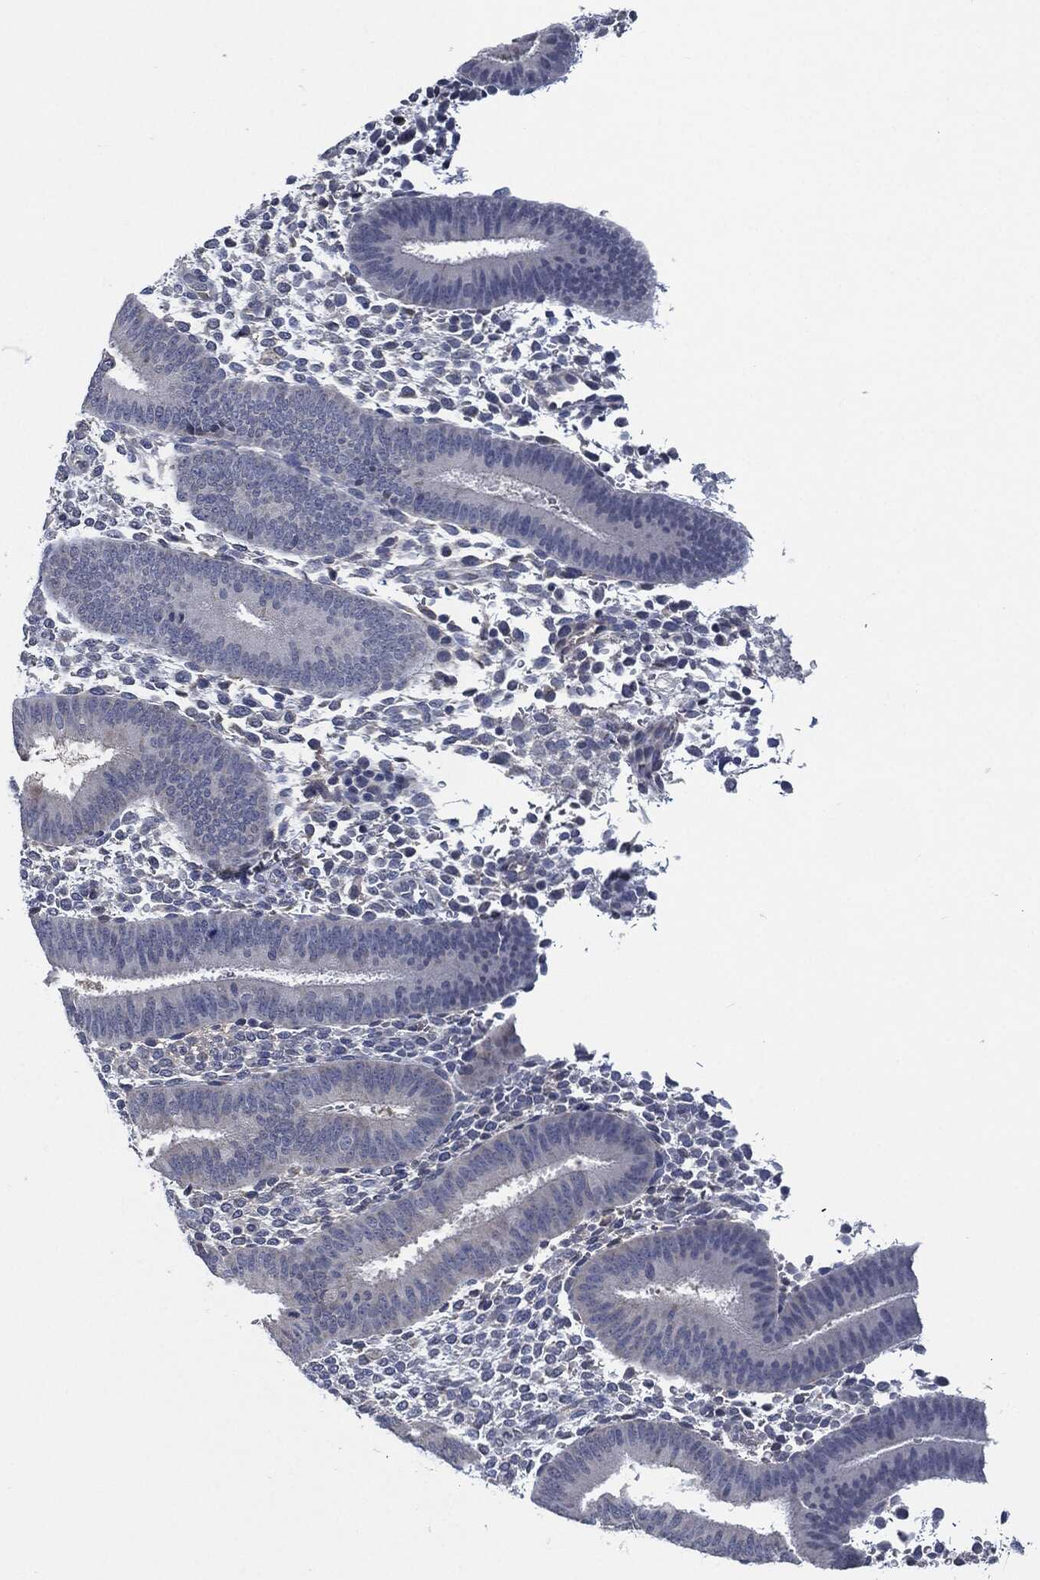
{"staining": {"intensity": "negative", "quantity": "none", "location": "none"}, "tissue": "endometrium", "cell_type": "Cells in endometrial stroma", "image_type": "normal", "snomed": [{"axis": "morphology", "description": "Normal tissue, NOS"}, {"axis": "topography", "description": "Endometrium"}], "caption": "IHC micrograph of benign endometrium stained for a protein (brown), which exhibits no positivity in cells in endometrial stroma.", "gene": "IL2RG", "patient": {"sex": "female", "age": 39}}